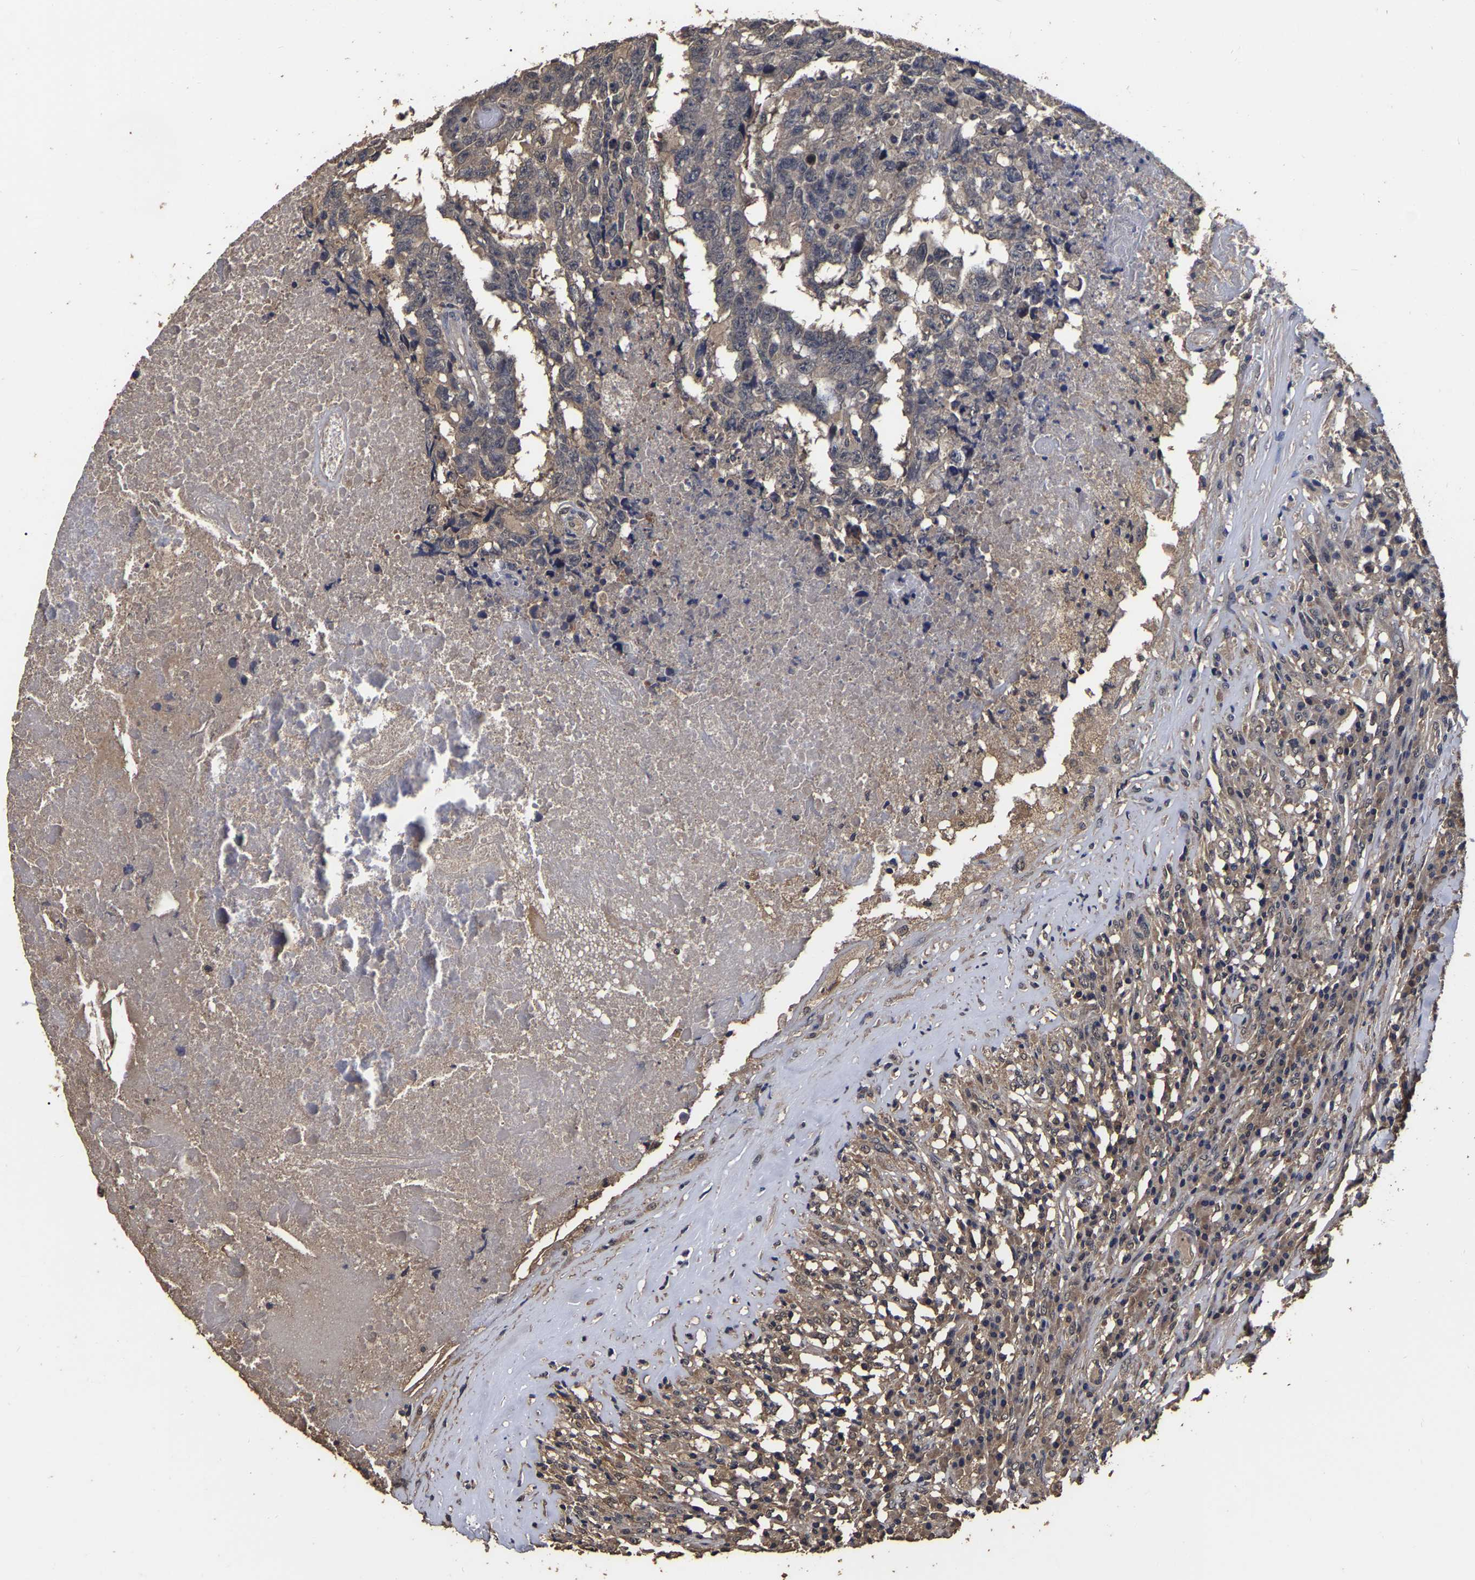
{"staining": {"intensity": "weak", "quantity": ">75%", "location": "cytoplasmic/membranous"}, "tissue": "testis cancer", "cell_type": "Tumor cells", "image_type": "cancer", "snomed": [{"axis": "morphology", "description": "Necrosis, NOS"}, {"axis": "morphology", "description": "Carcinoma, Embryonal, NOS"}, {"axis": "topography", "description": "Testis"}], "caption": "Tumor cells reveal weak cytoplasmic/membranous expression in approximately >75% of cells in testis cancer.", "gene": "STK32C", "patient": {"sex": "male", "age": 19}}